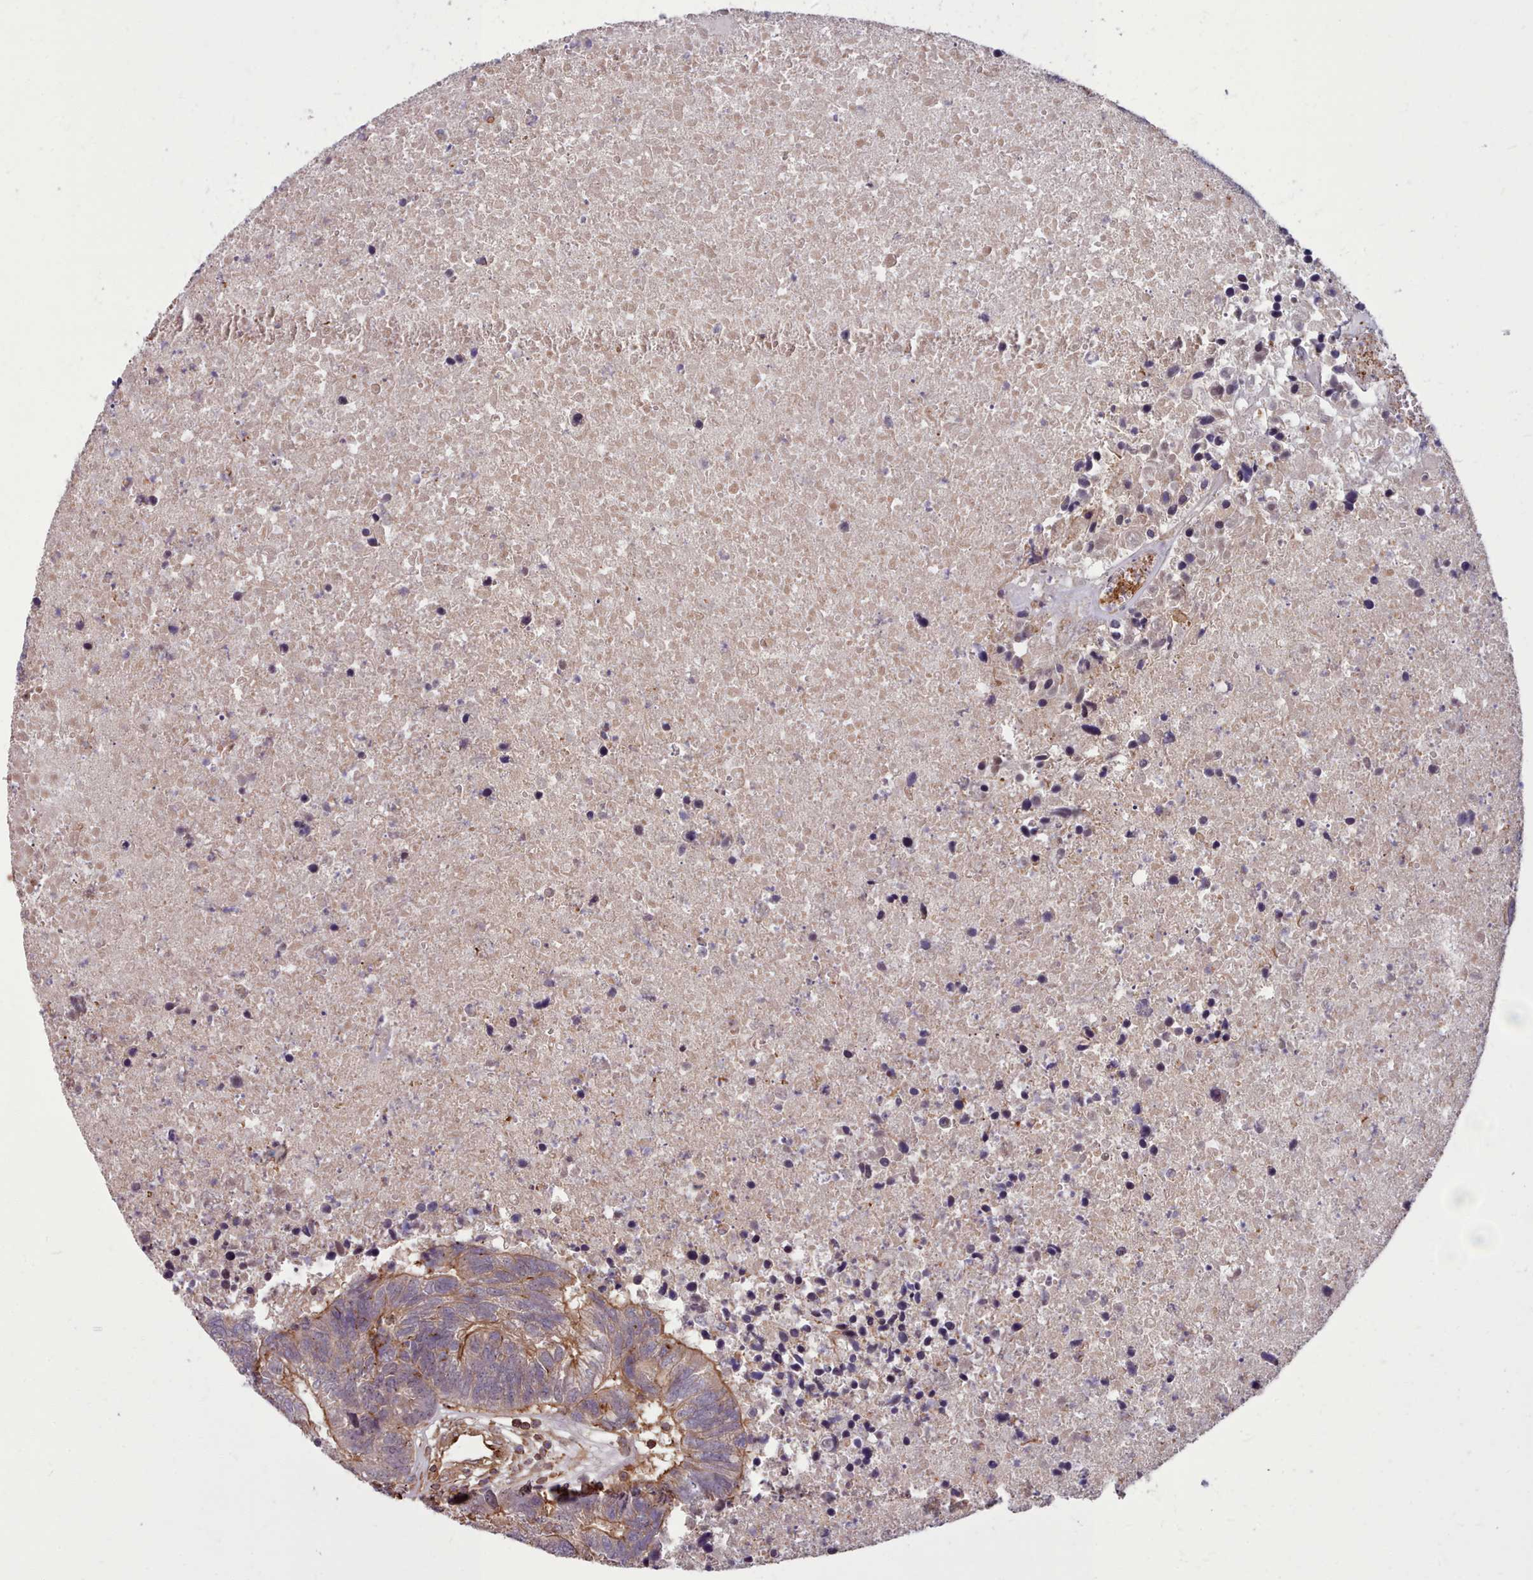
{"staining": {"intensity": "moderate", "quantity": ">75%", "location": "cytoplasmic/membranous"}, "tissue": "colorectal cancer", "cell_type": "Tumor cells", "image_type": "cancer", "snomed": [{"axis": "morphology", "description": "Adenocarcinoma, NOS"}, {"axis": "topography", "description": "Colon"}], "caption": "Moderate cytoplasmic/membranous staining for a protein is seen in about >75% of tumor cells of colorectal cancer (adenocarcinoma) using IHC.", "gene": "STUB1", "patient": {"sex": "female", "age": 48}}